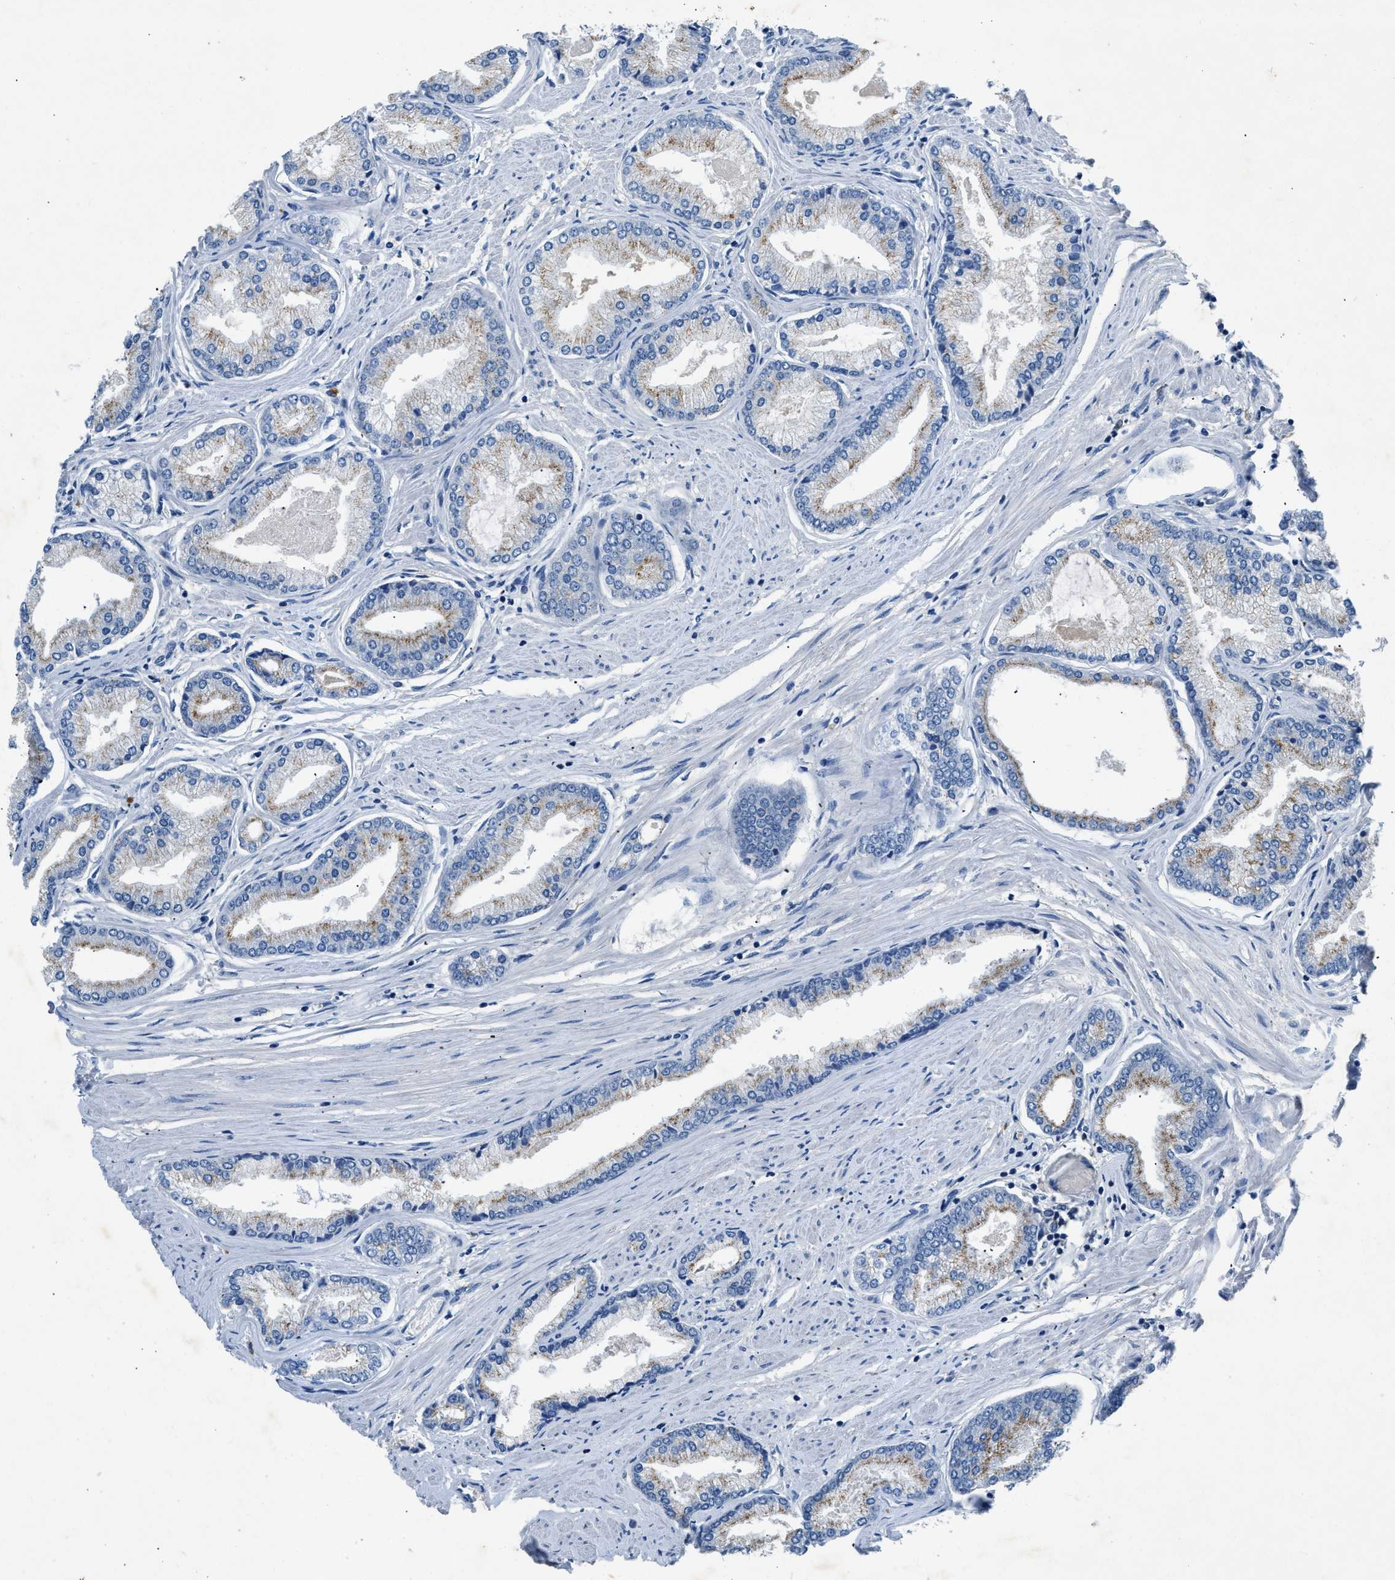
{"staining": {"intensity": "weak", "quantity": "<25%", "location": "cytoplasmic/membranous"}, "tissue": "prostate cancer", "cell_type": "Tumor cells", "image_type": "cancer", "snomed": [{"axis": "morphology", "description": "Adenocarcinoma, High grade"}, {"axis": "topography", "description": "Prostate"}], "caption": "A micrograph of prostate high-grade adenocarcinoma stained for a protein shows no brown staining in tumor cells. (DAB immunohistochemistry visualized using brightfield microscopy, high magnification).", "gene": "TOMM34", "patient": {"sex": "male", "age": 61}}